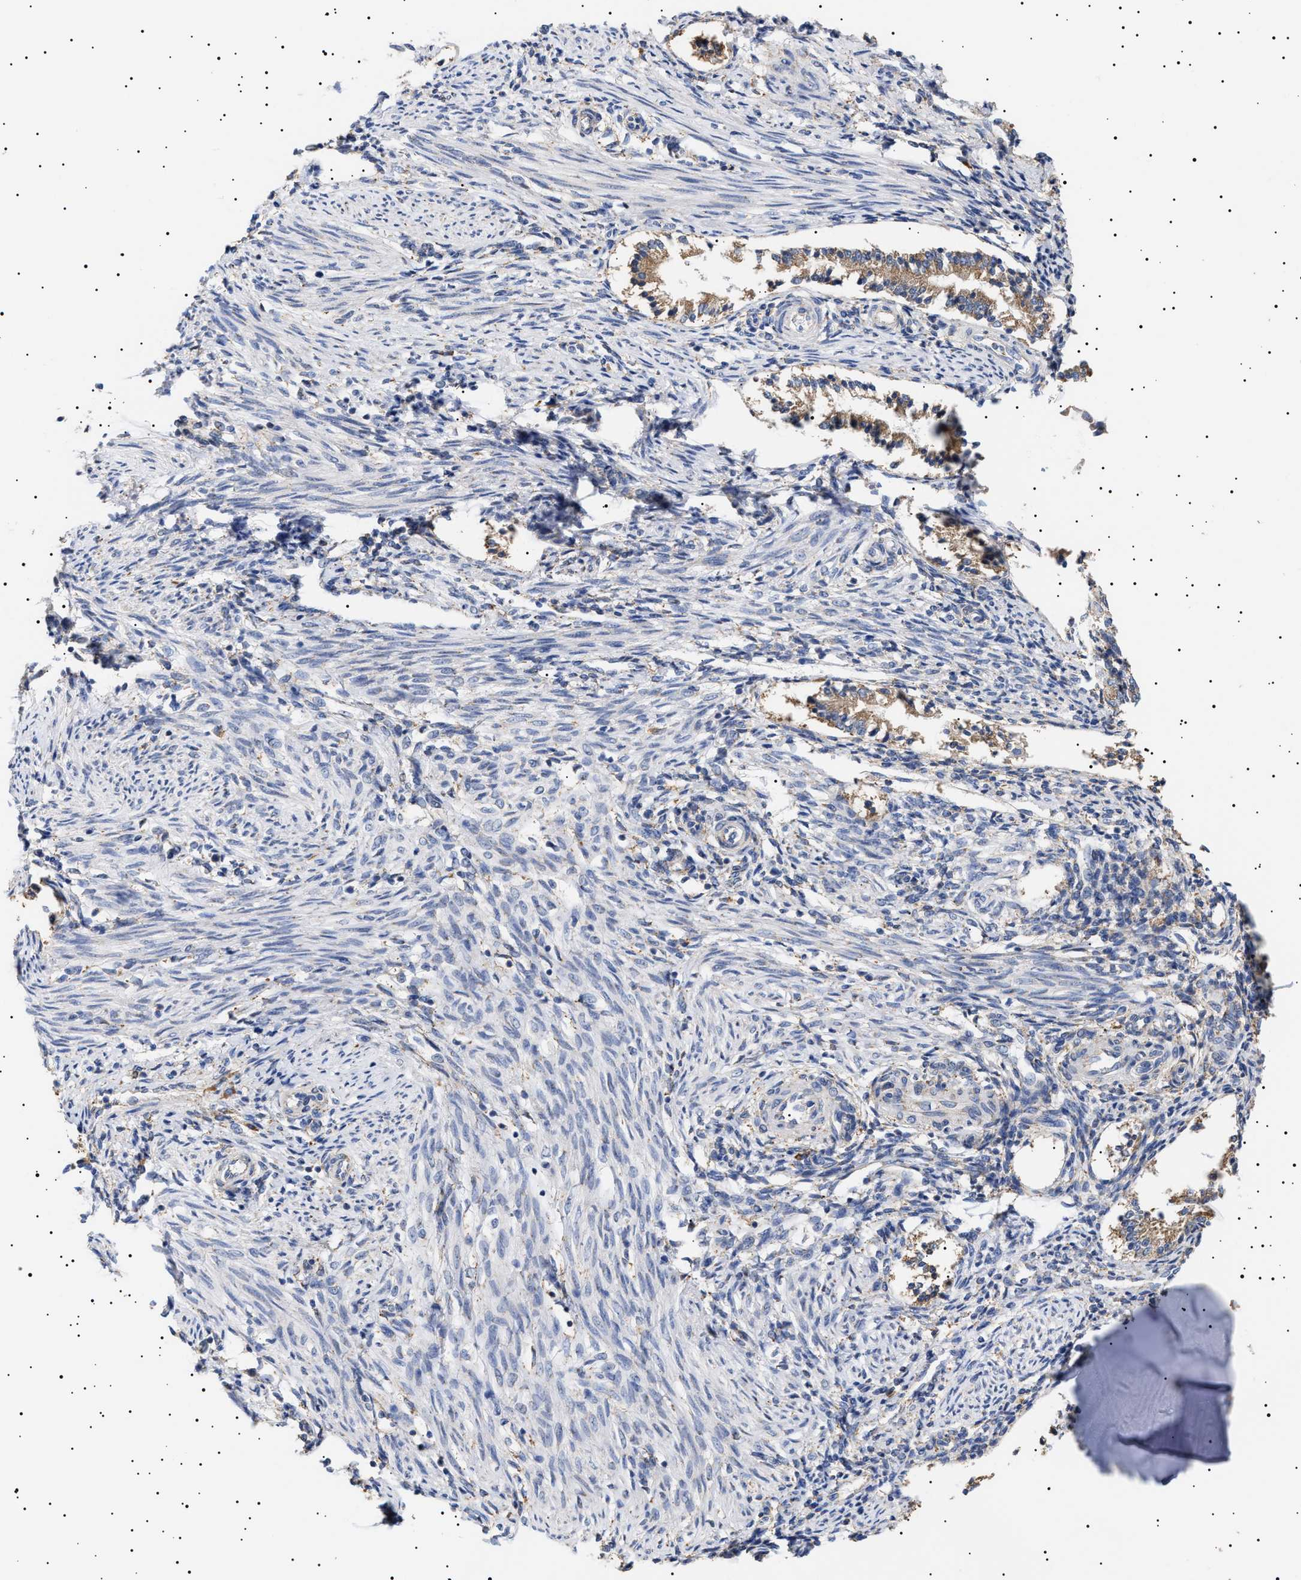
{"staining": {"intensity": "negative", "quantity": "none", "location": "none"}, "tissue": "endometrium", "cell_type": "Cells in endometrial stroma", "image_type": "normal", "snomed": [{"axis": "morphology", "description": "Normal tissue, NOS"}, {"axis": "topography", "description": "Endometrium"}], "caption": "High magnification brightfield microscopy of benign endometrium stained with DAB (3,3'-diaminobenzidine) (brown) and counterstained with hematoxylin (blue): cells in endometrial stroma show no significant positivity.", "gene": "ERCC6L2", "patient": {"sex": "female", "age": 42}}